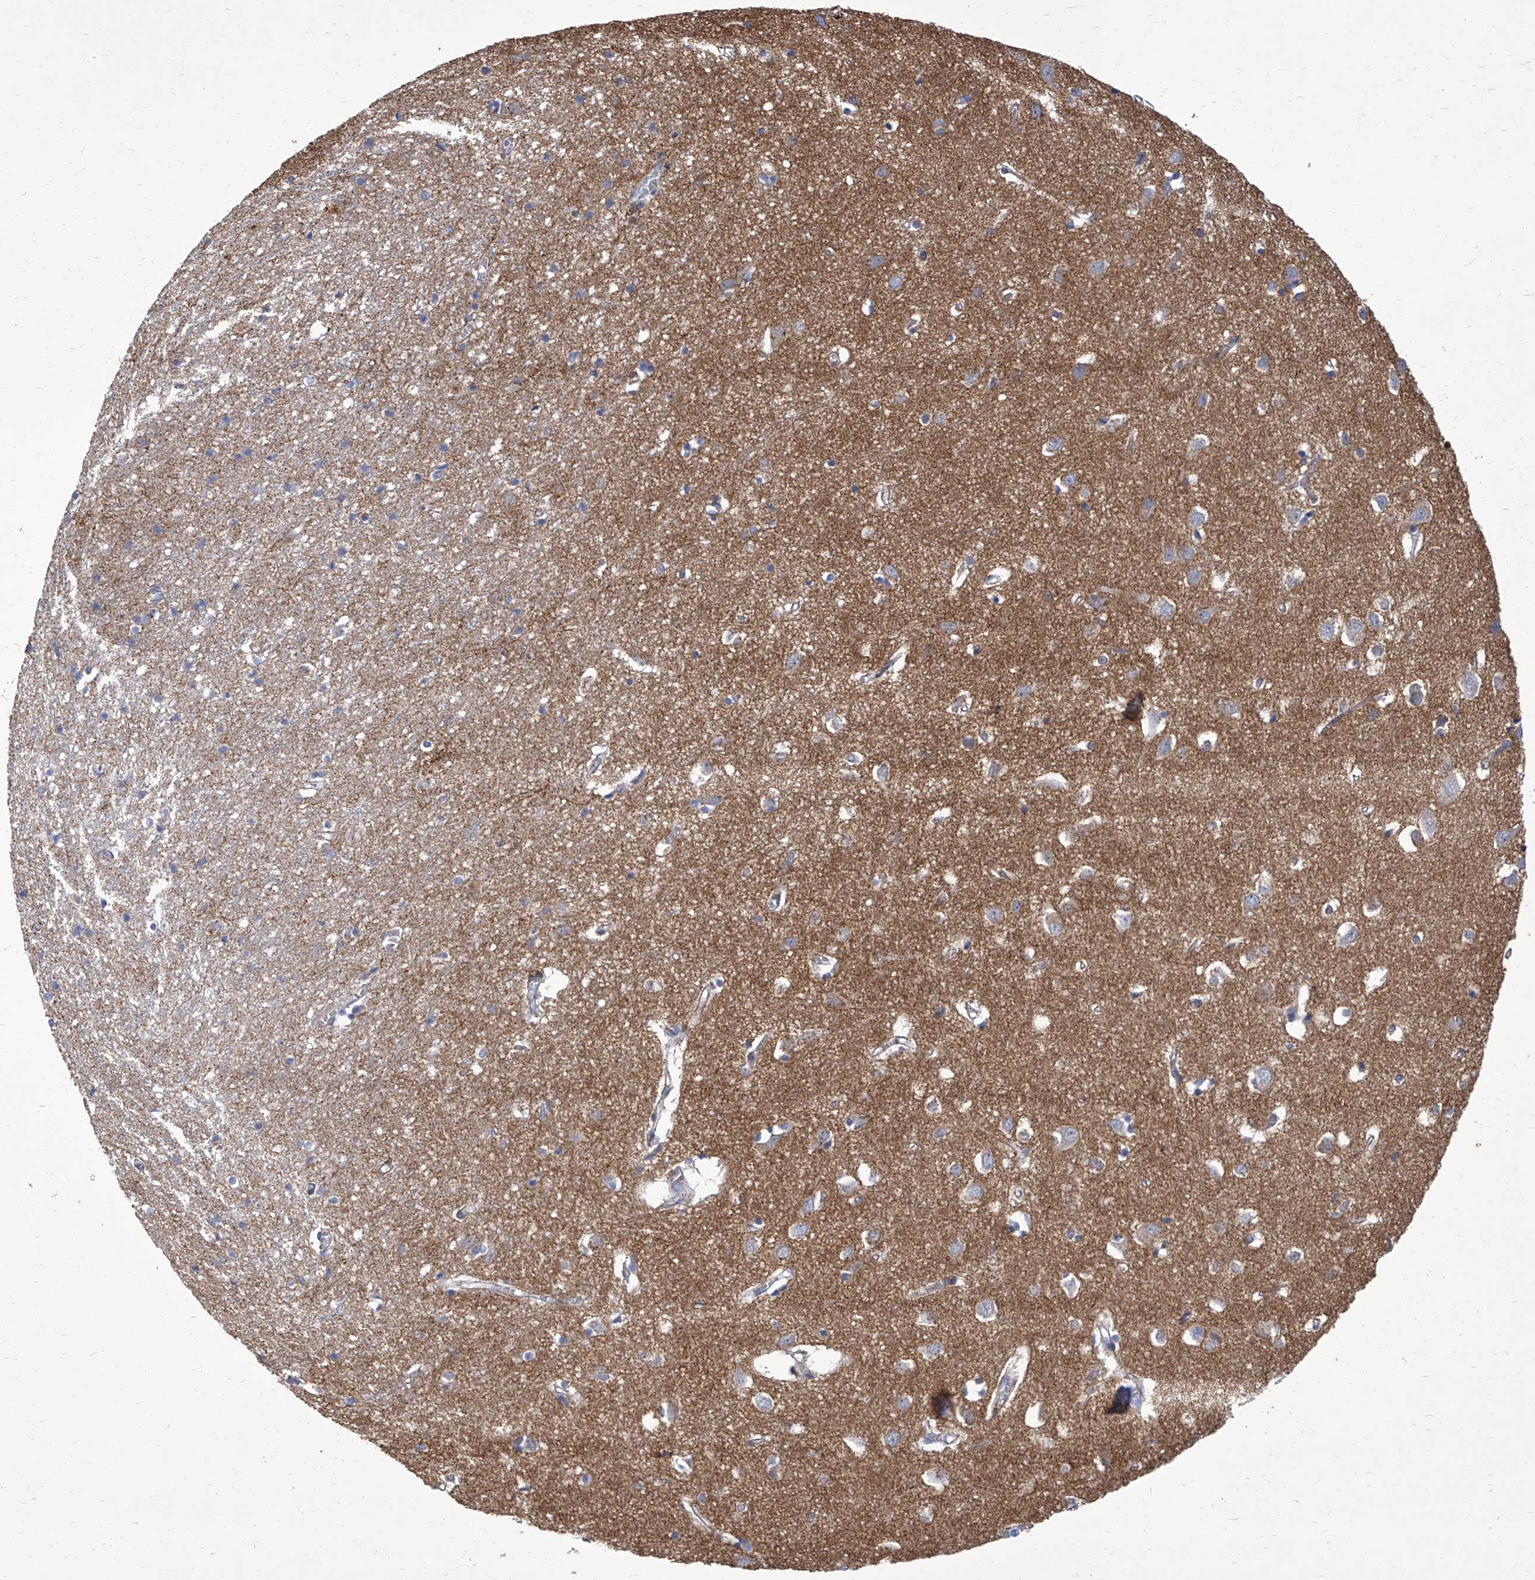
{"staining": {"intensity": "weak", "quantity": "25%-75%", "location": "cytoplasmic/membranous"}, "tissue": "cerebral cortex", "cell_type": "Endothelial cells", "image_type": "normal", "snomed": [{"axis": "morphology", "description": "Normal tissue, NOS"}, {"axis": "topography", "description": "Cerebral cortex"}], "caption": "Endothelial cells exhibit weak cytoplasmic/membranous expression in approximately 25%-75% of cells in normal cerebral cortex.", "gene": "PARD3", "patient": {"sex": "female", "age": 64}}